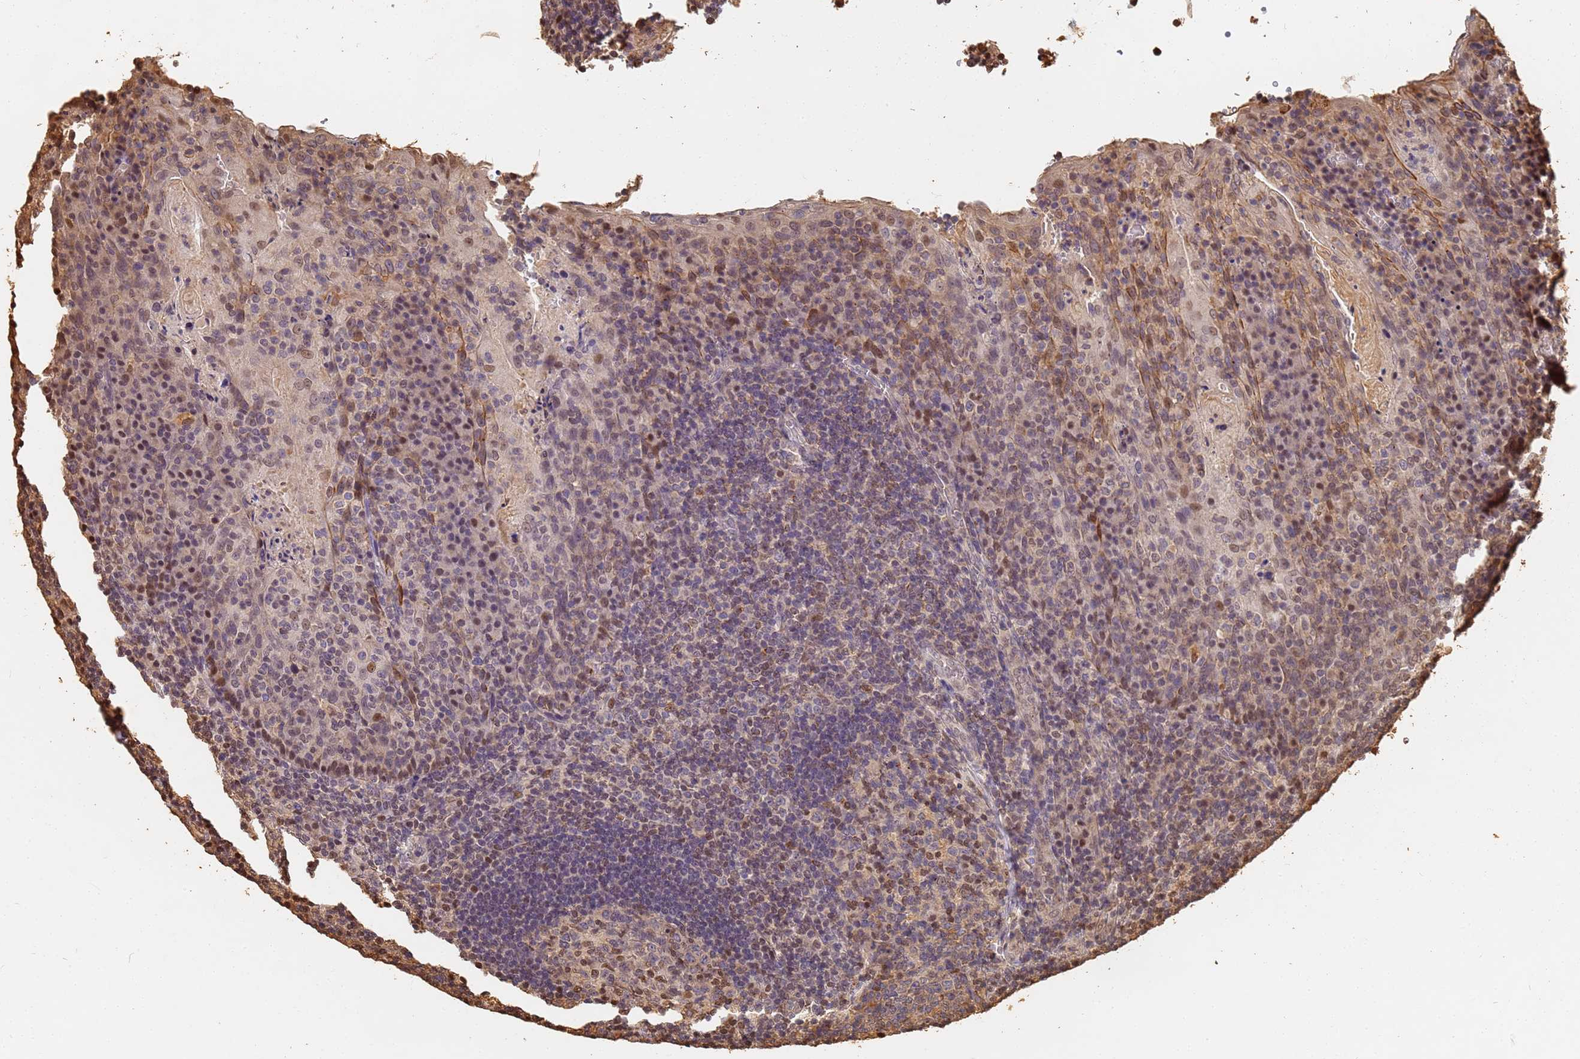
{"staining": {"intensity": "moderate", "quantity": "<25%", "location": "nuclear"}, "tissue": "tonsil", "cell_type": "Germinal center cells", "image_type": "normal", "snomed": [{"axis": "morphology", "description": "Normal tissue, NOS"}, {"axis": "topography", "description": "Tonsil"}], "caption": "IHC micrograph of unremarkable human tonsil stained for a protein (brown), which displays low levels of moderate nuclear staining in about <25% of germinal center cells.", "gene": "JAK2", "patient": {"sex": "male", "age": 17}}